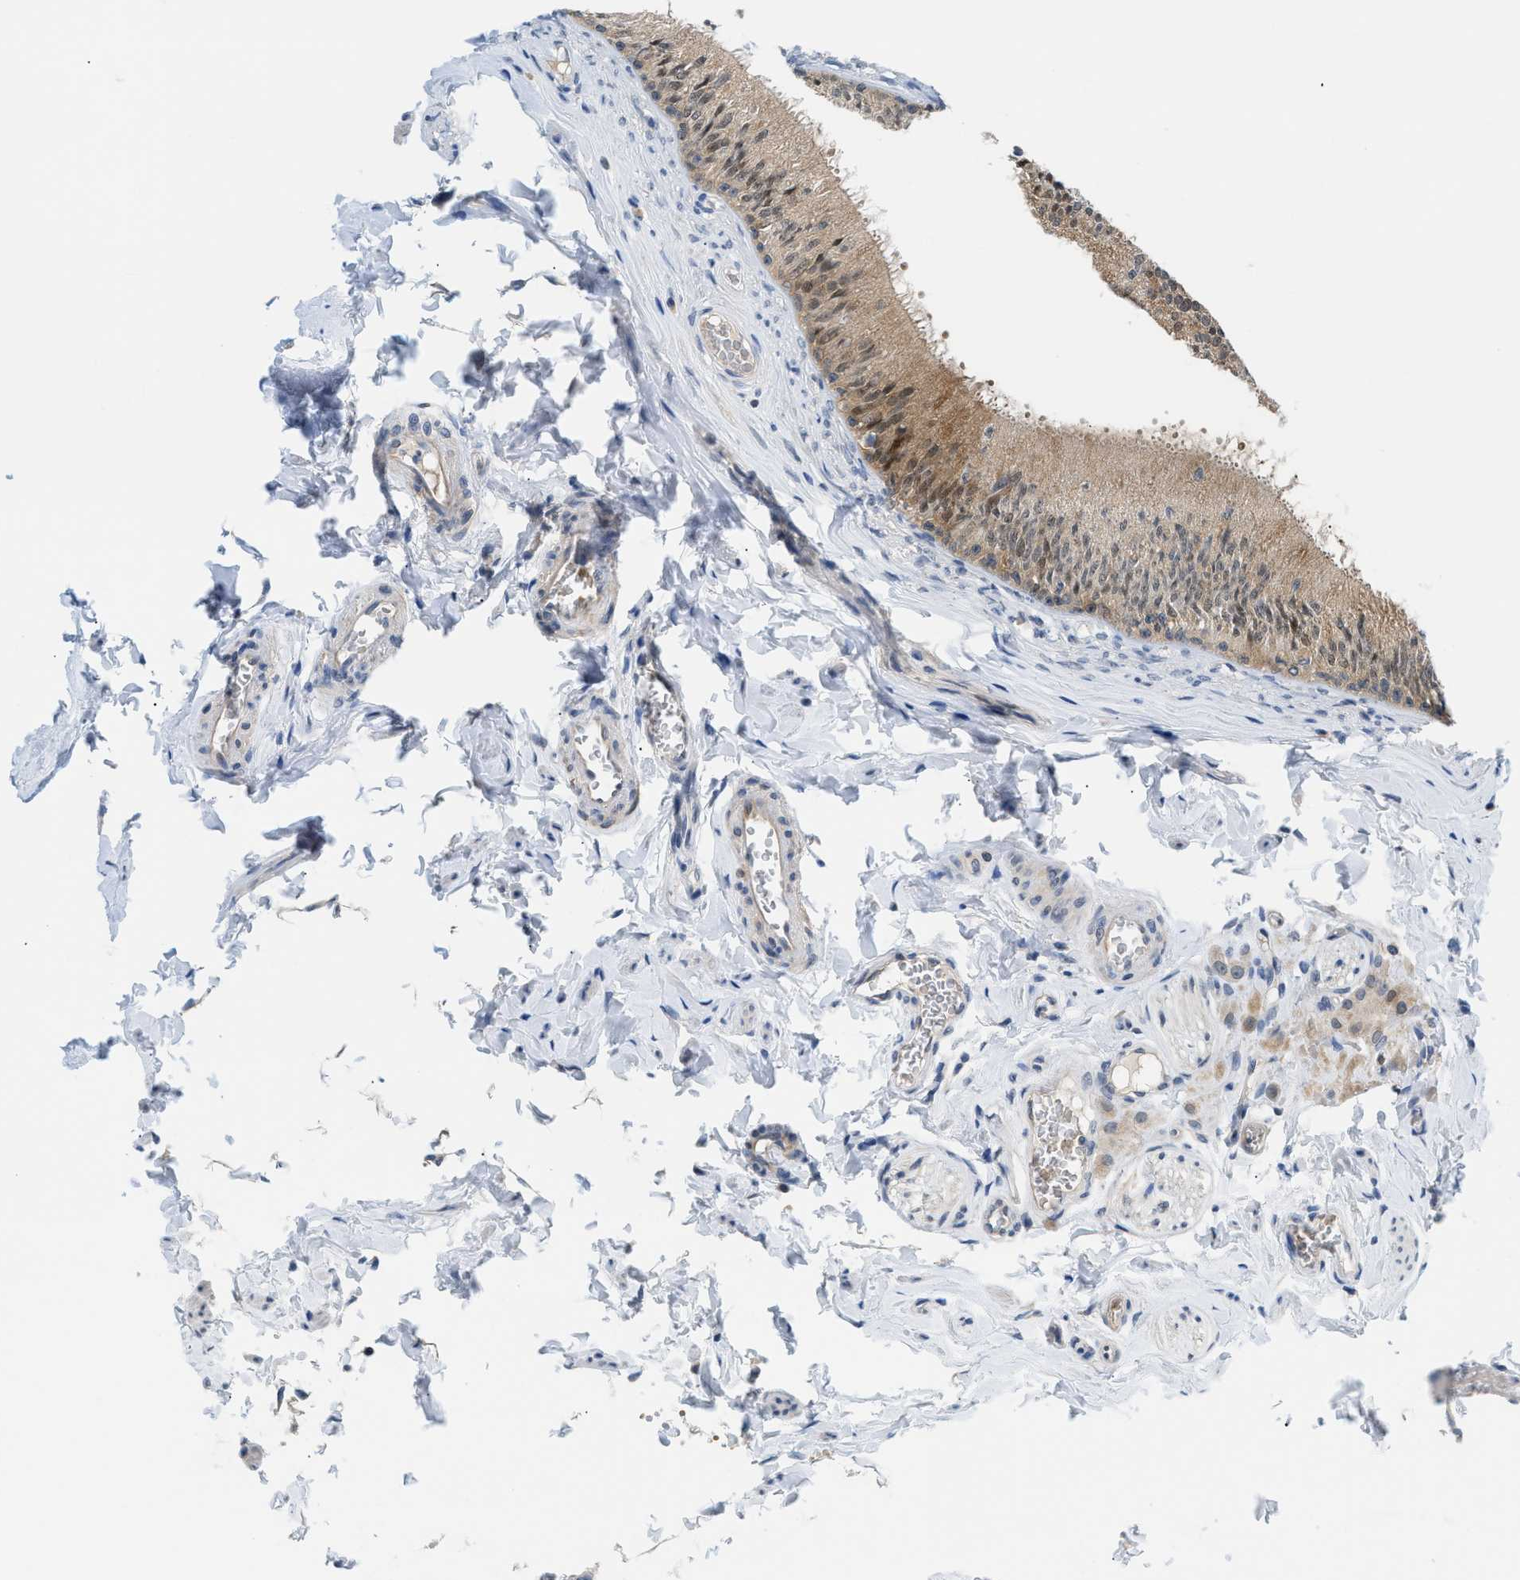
{"staining": {"intensity": "strong", "quantity": ">75%", "location": "cytoplasmic/membranous,nuclear"}, "tissue": "epididymis", "cell_type": "Glandular cells", "image_type": "normal", "snomed": [{"axis": "morphology", "description": "Normal tissue, NOS"}, {"axis": "topography", "description": "Testis"}, {"axis": "topography", "description": "Epididymis"}], "caption": "High-magnification brightfield microscopy of unremarkable epididymis stained with DAB (brown) and counterstained with hematoxylin (blue). glandular cells exhibit strong cytoplasmic/membranous,nuclear positivity is appreciated in about>75% of cells. (IHC, brightfield microscopy, high magnification).", "gene": "PSAT1", "patient": {"sex": "male", "age": 36}}